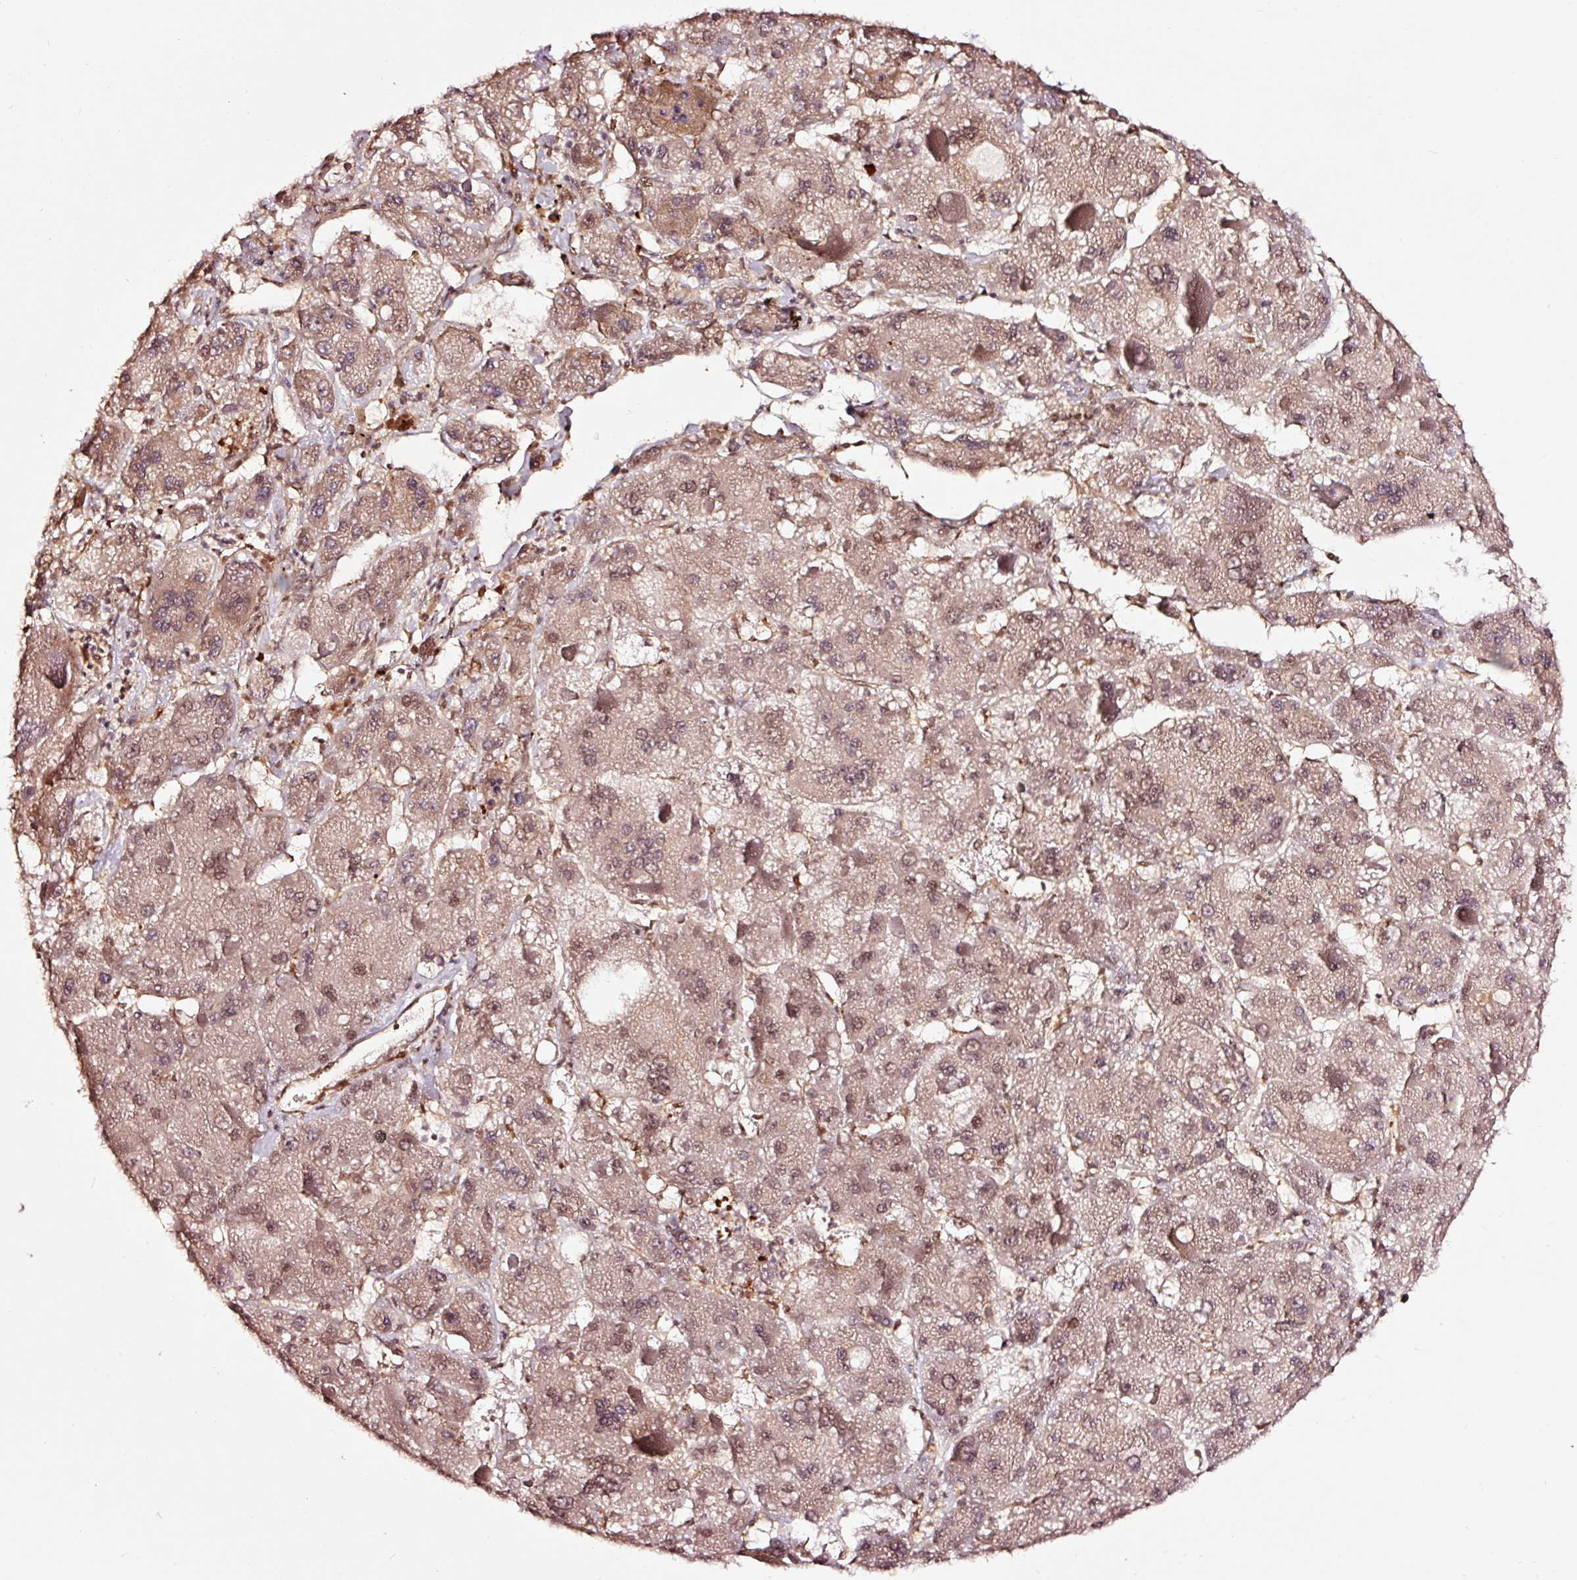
{"staining": {"intensity": "weak", "quantity": ">75%", "location": "nuclear"}, "tissue": "liver cancer", "cell_type": "Tumor cells", "image_type": "cancer", "snomed": [{"axis": "morphology", "description": "Carcinoma, Hepatocellular, NOS"}, {"axis": "topography", "description": "Liver"}], "caption": "A brown stain shows weak nuclear staining of a protein in human liver cancer (hepatocellular carcinoma) tumor cells. The staining was performed using DAB (3,3'-diaminobenzidine), with brown indicating positive protein expression. Nuclei are stained blue with hematoxylin.", "gene": "TPM1", "patient": {"sex": "female", "age": 73}}